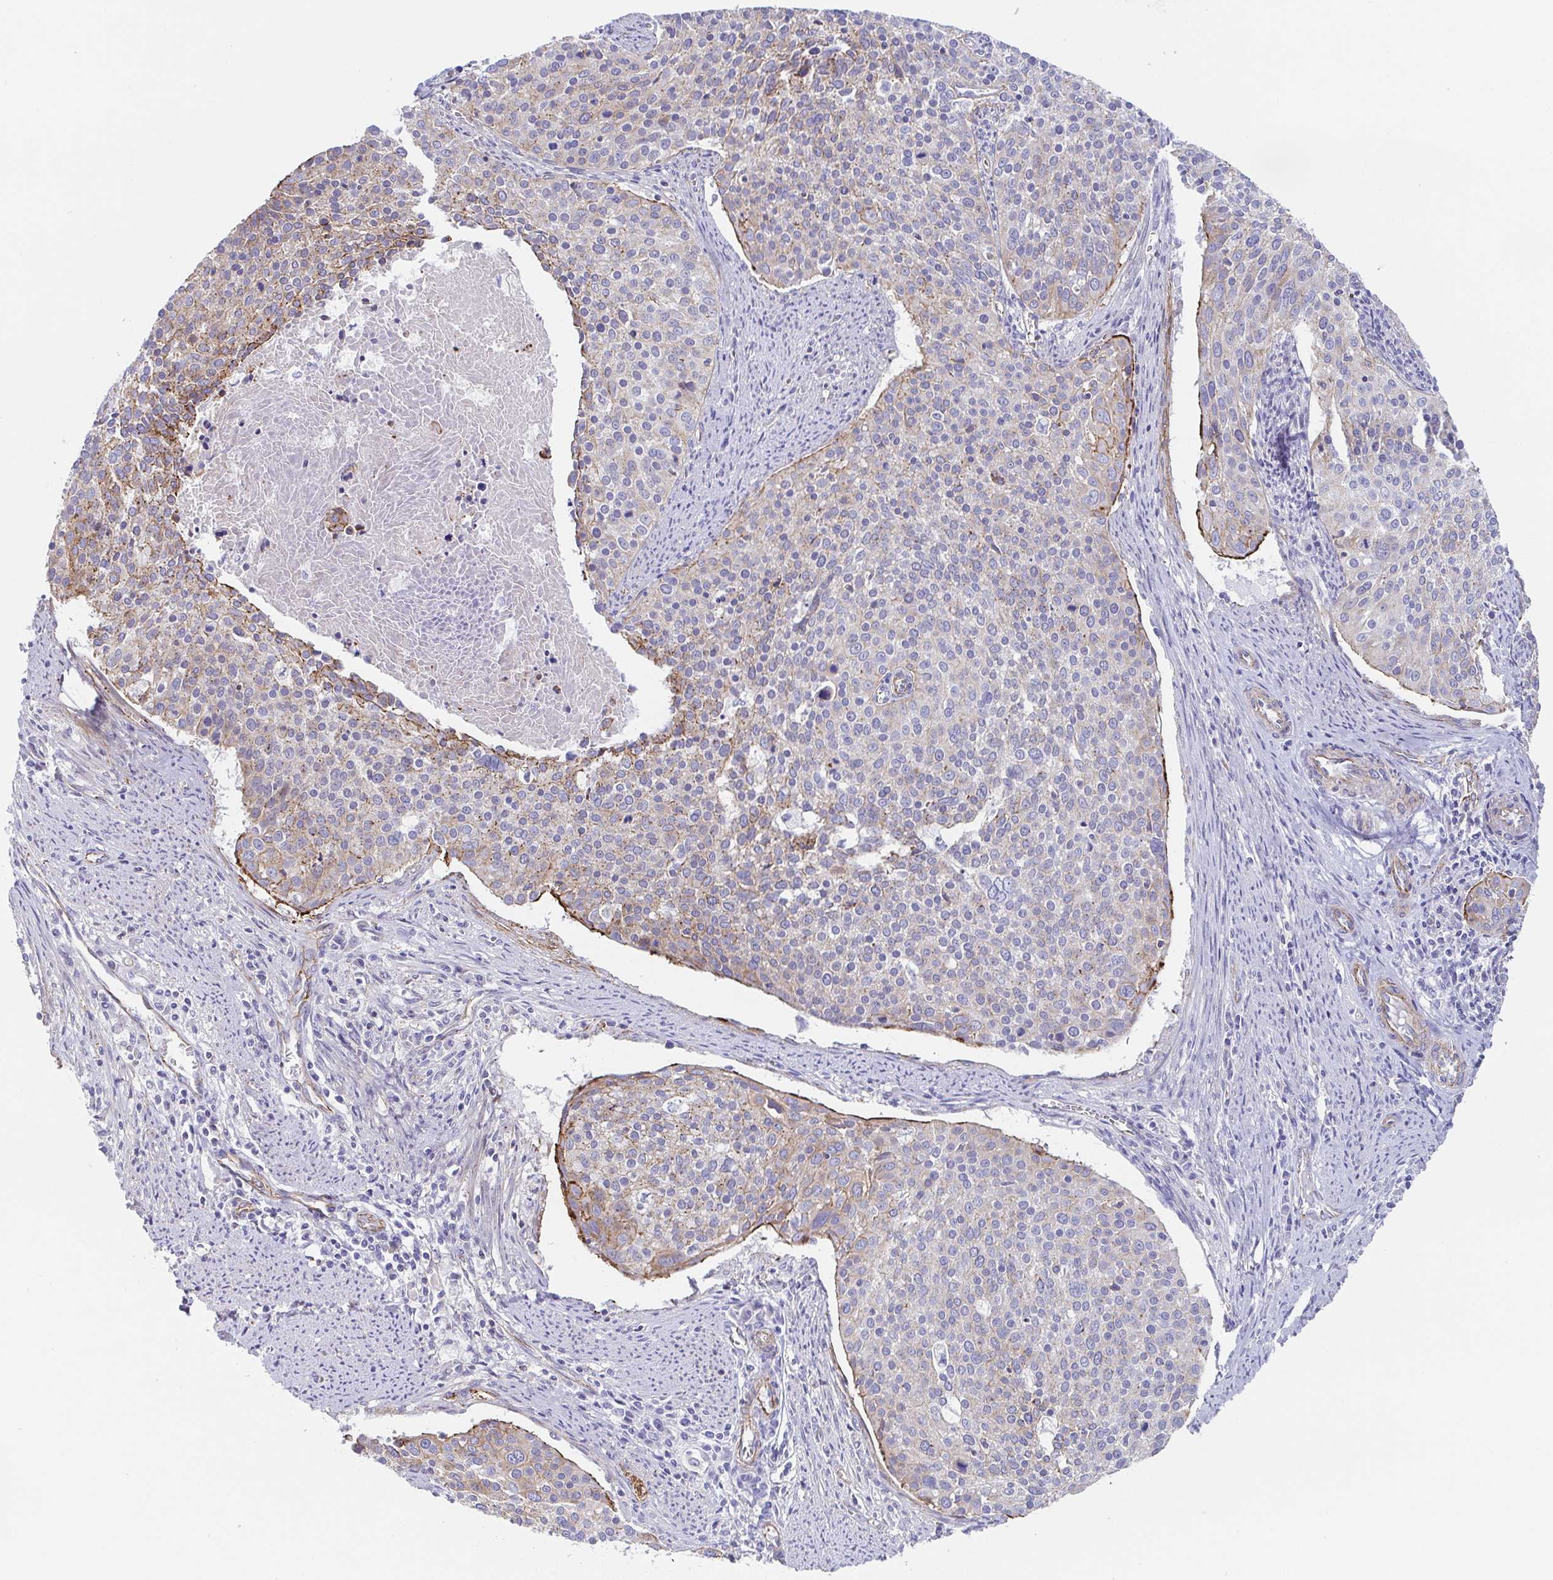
{"staining": {"intensity": "moderate", "quantity": "<25%", "location": "cytoplasmic/membranous"}, "tissue": "cervical cancer", "cell_type": "Tumor cells", "image_type": "cancer", "snomed": [{"axis": "morphology", "description": "Squamous cell carcinoma, NOS"}, {"axis": "topography", "description": "Cervix"}], "caption": "A low amount of moderate cytoplasmic/membranous staining is identified in about <25% of tumor cells in squamous cell carcinoma (cervical) tissue.", "gene": "TRAM2", "patient": {"sex": "female", "age": 39}}